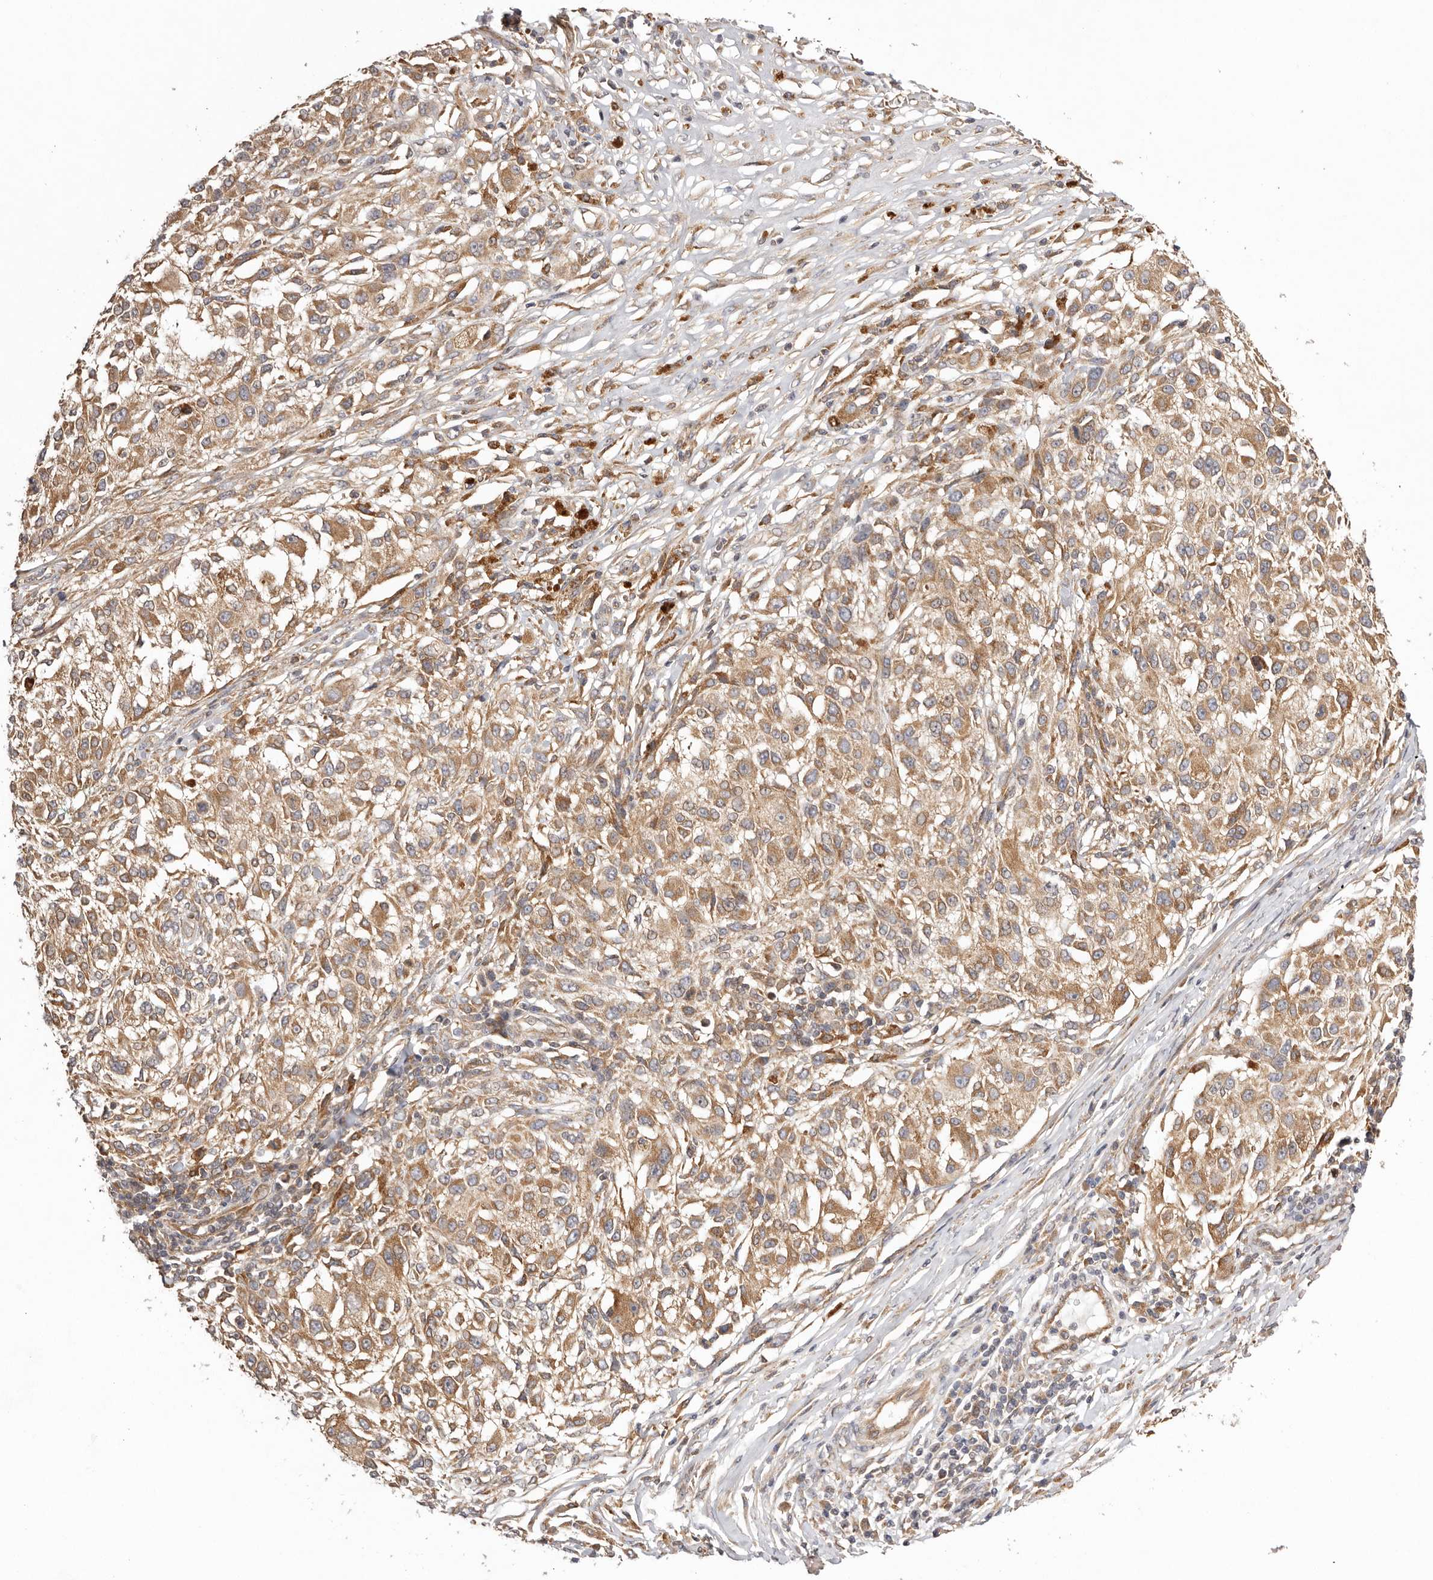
{"staining": {"intensity": "moderate", "quantity": ">75%", "location": "cytoplasmic/membranous"}, "tissue": "melanoma", "cell_type": "Tumor cells", "image_type": "cancer", "snomed": [{"axis": "morphology", "description": "Necrosis, NOS"}, {"axis": "morphology", "description": "Malignant melanoma, NOS"}, {"axis": "topography", "description": "Skin"}], "caption": "Immunohistochemical staining of malignant melanoma shows moderate cytoplasmic/membranous protein staining in approximately >75% of tumor cells.", "gene": "UBR2", "patient": {"sex": "female", "age": 87}}